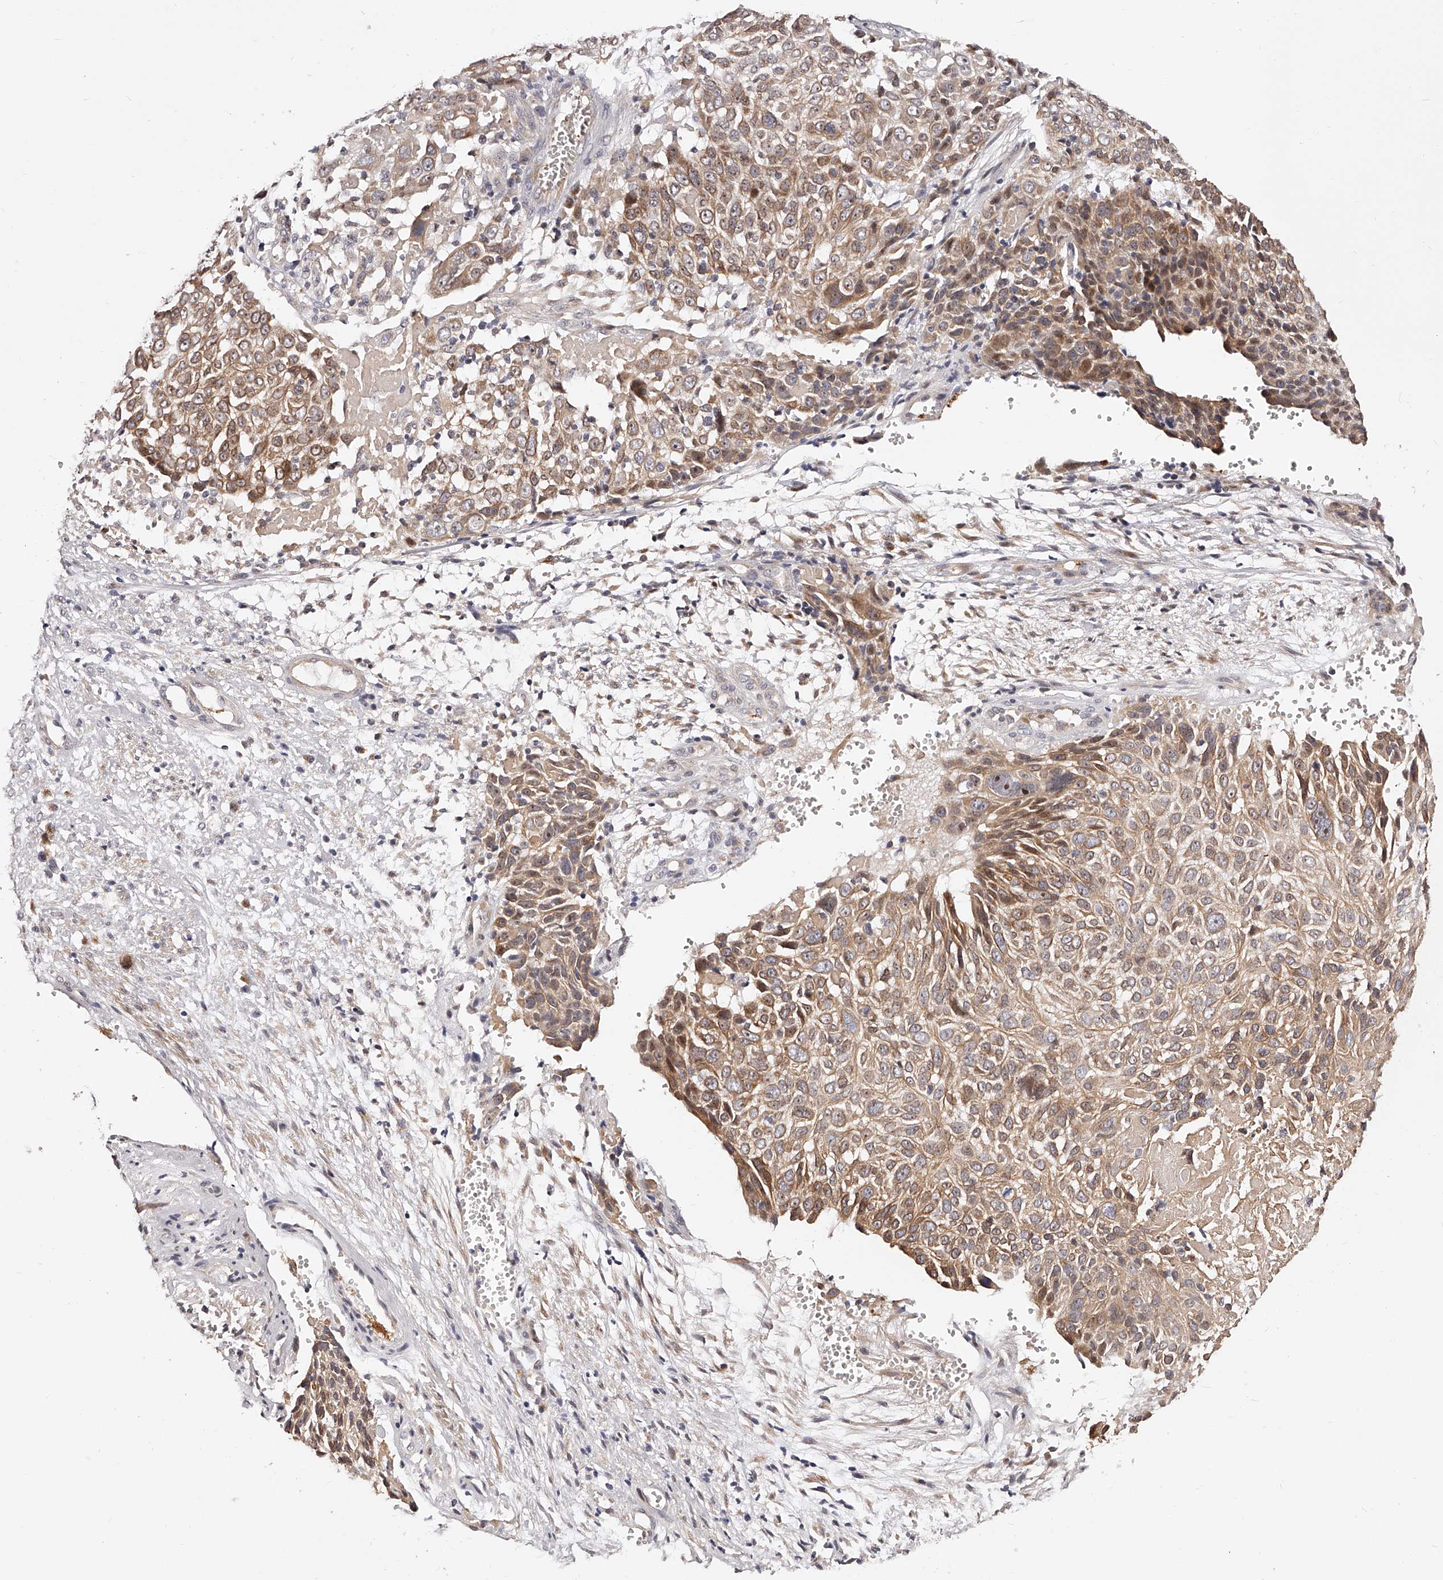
{"staining": {"intensity": "moderate", "quantity": ">75%", "location": "cytoplasmic/membranous"}, "tissue": "cervical cancer", "cell_type": "Tumor cells", "image_type": "cancer", "snomed": [{"axis": "morphology", "description": "Squamous cell carcinoma, NOS"}, {"axis": "topography", "description": "Cervix"}], "caption": "Approximately >75% of tumor cells in human cervical cancer (squamous cell carcinoma) reveal moderate cytoplasmic/membranous protein positivity as visualized by brown immunohistochemical staining.", "gene": "ZNF502", "patient": {"sex": "female", "age": 74}}